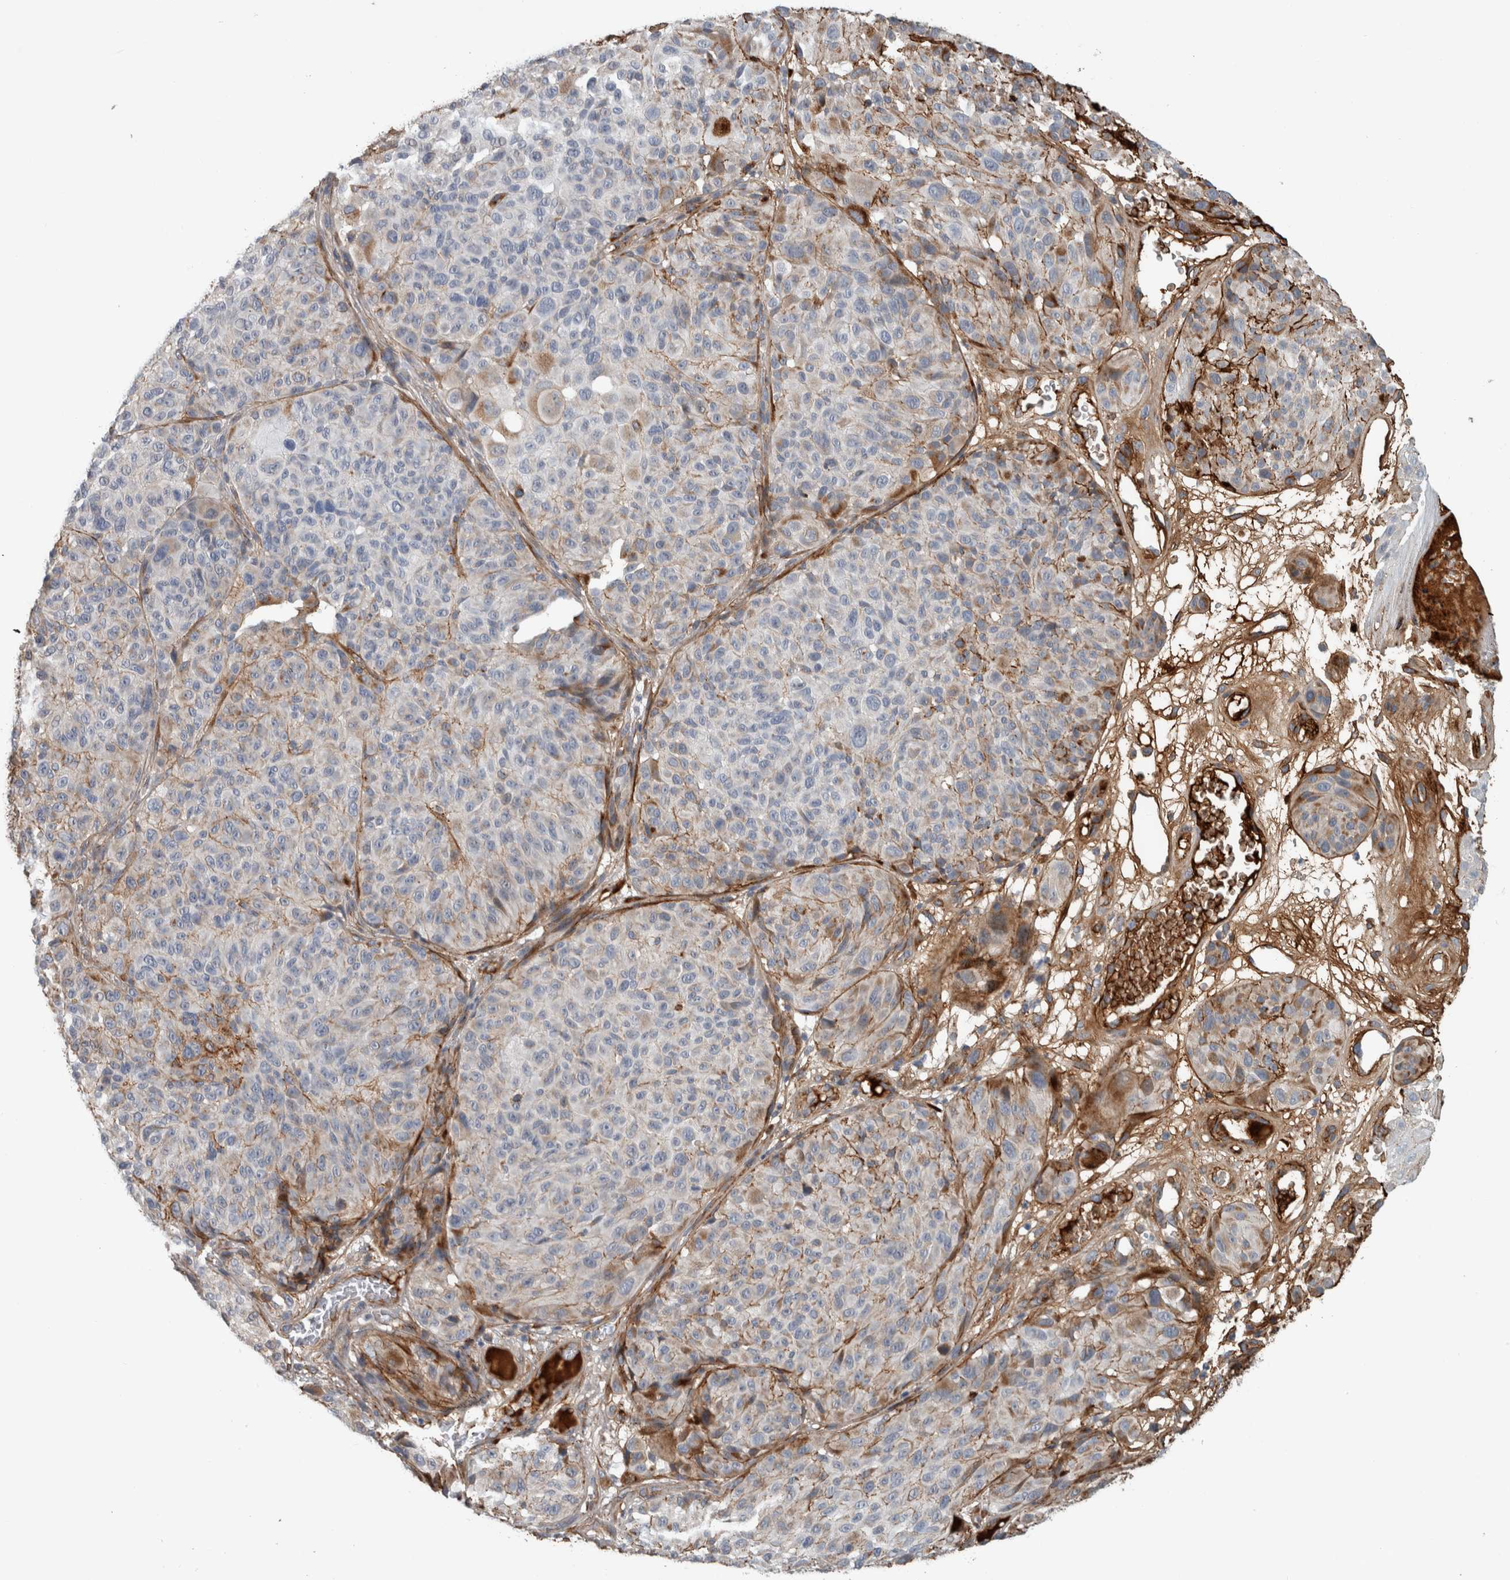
{"staining": {"intensity": "negative", "quantity": "none", "location": "none"}, "tissue": "melanoma", "cell_type": "Tumor cells", "image_type": "cancer", "snomed": [{"axis": "morphology", "description": "Malignant melanoma, NOS"}, {"axis": "topography", "description": "Skin"}], "caption": "IHC micrograph of human malignant melanoma stained for a protein (brown), which displays no staining in tumor cells.", "gene": "FN1", "patient": {"sex": "male", "age": 83}}